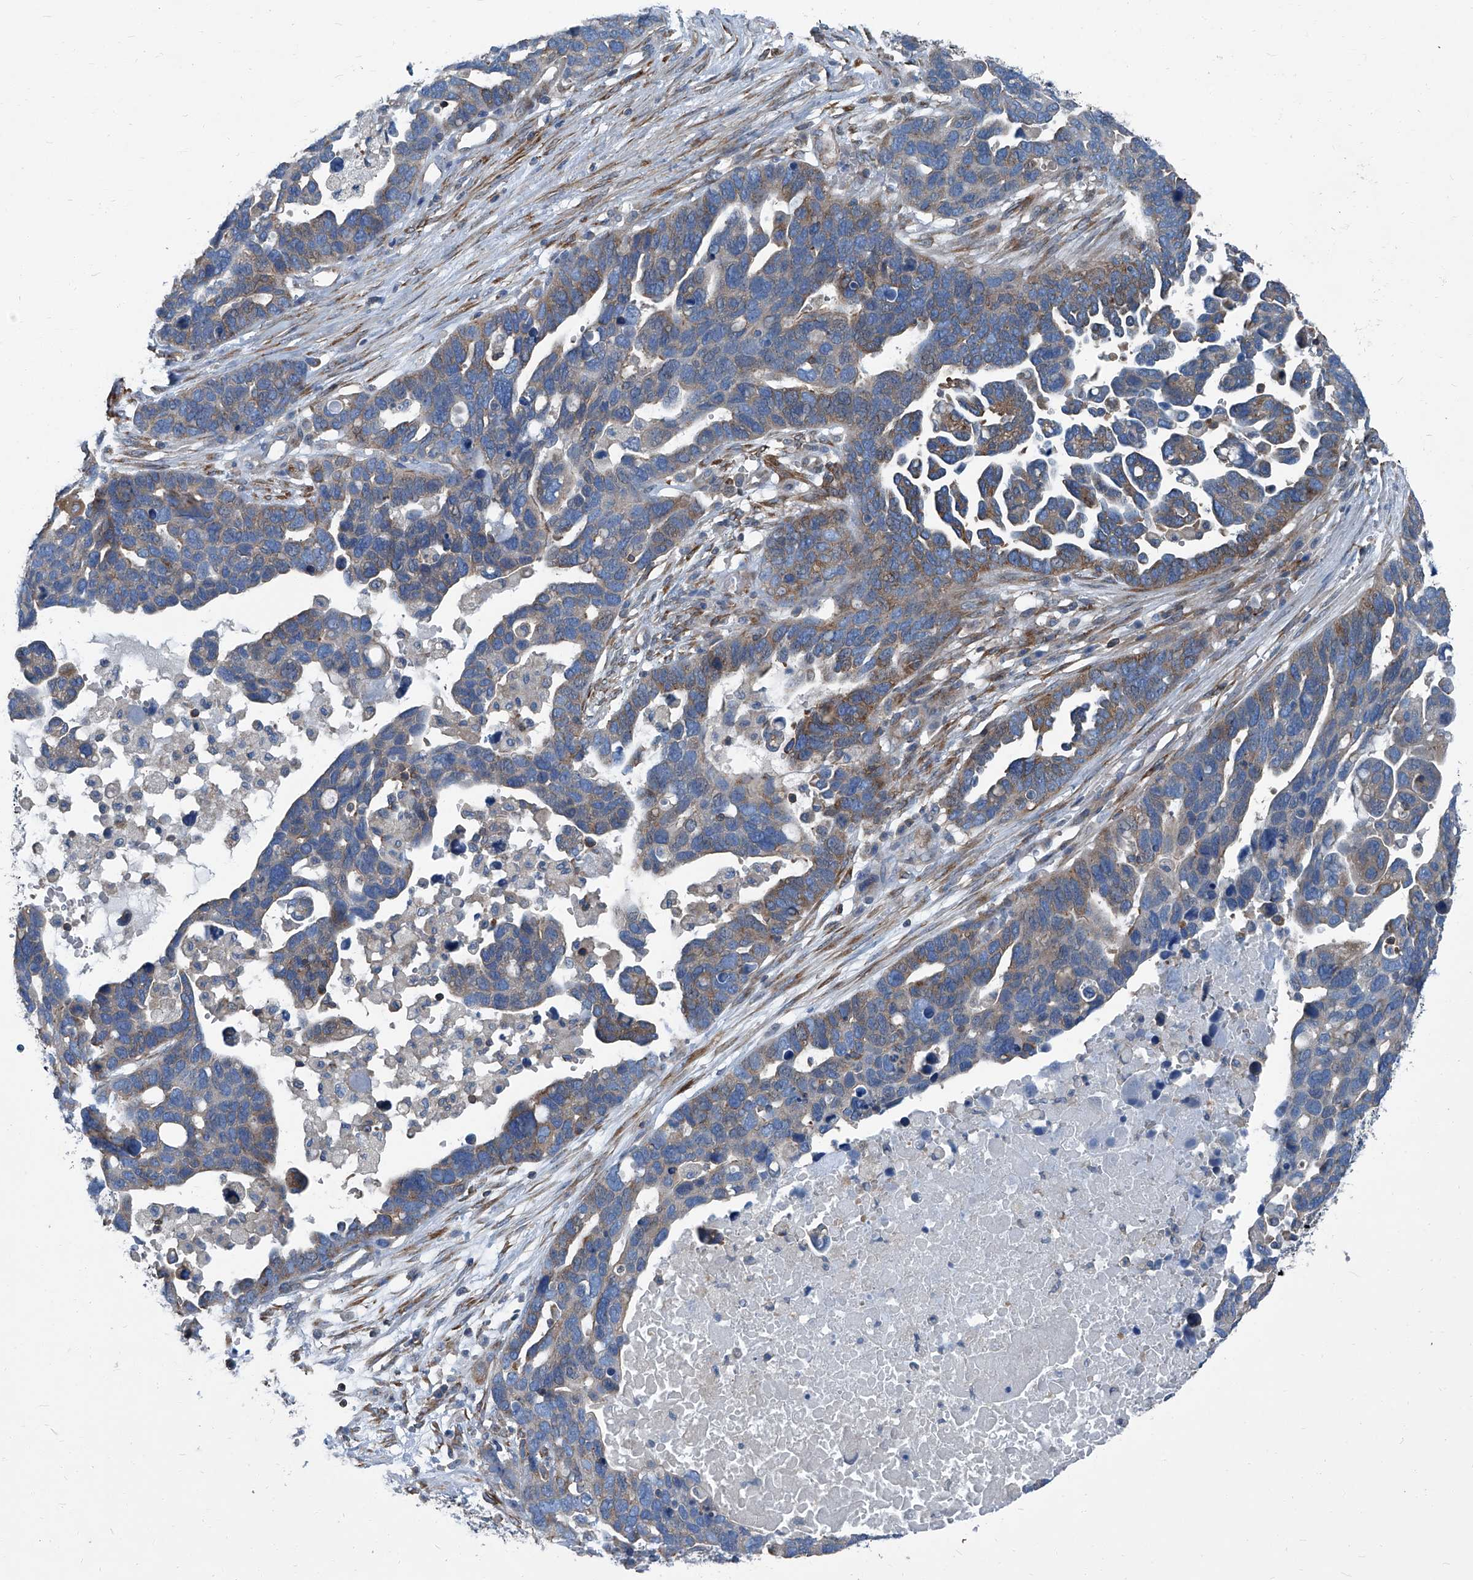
{"staining": {"intensity": "moderate", "quantity": "25%-75%", "location": "cytoplasmic/membranous"}, "tissue": "ovarian cancer", "cell_type": "Tumor cells", "image_type": "cancer", "snomed": [{"axis": "morphology", "description": "Cystadenocarcinoma, serous, NOS"}, {"axis": "topography", "description": "Ovary"}], "caption": "A brown stain labels moderate cytoplasmic/membranous positivity of a protein in human ovarian serous cystadenocarcinoma tumor cells. (DAB (3,3'-diaminobenzidine) IHC, brown staining for protein, blue staining for nuclei).", "gene": "SEPTIN7", "patient": {"sex": "female", "age": 54}}